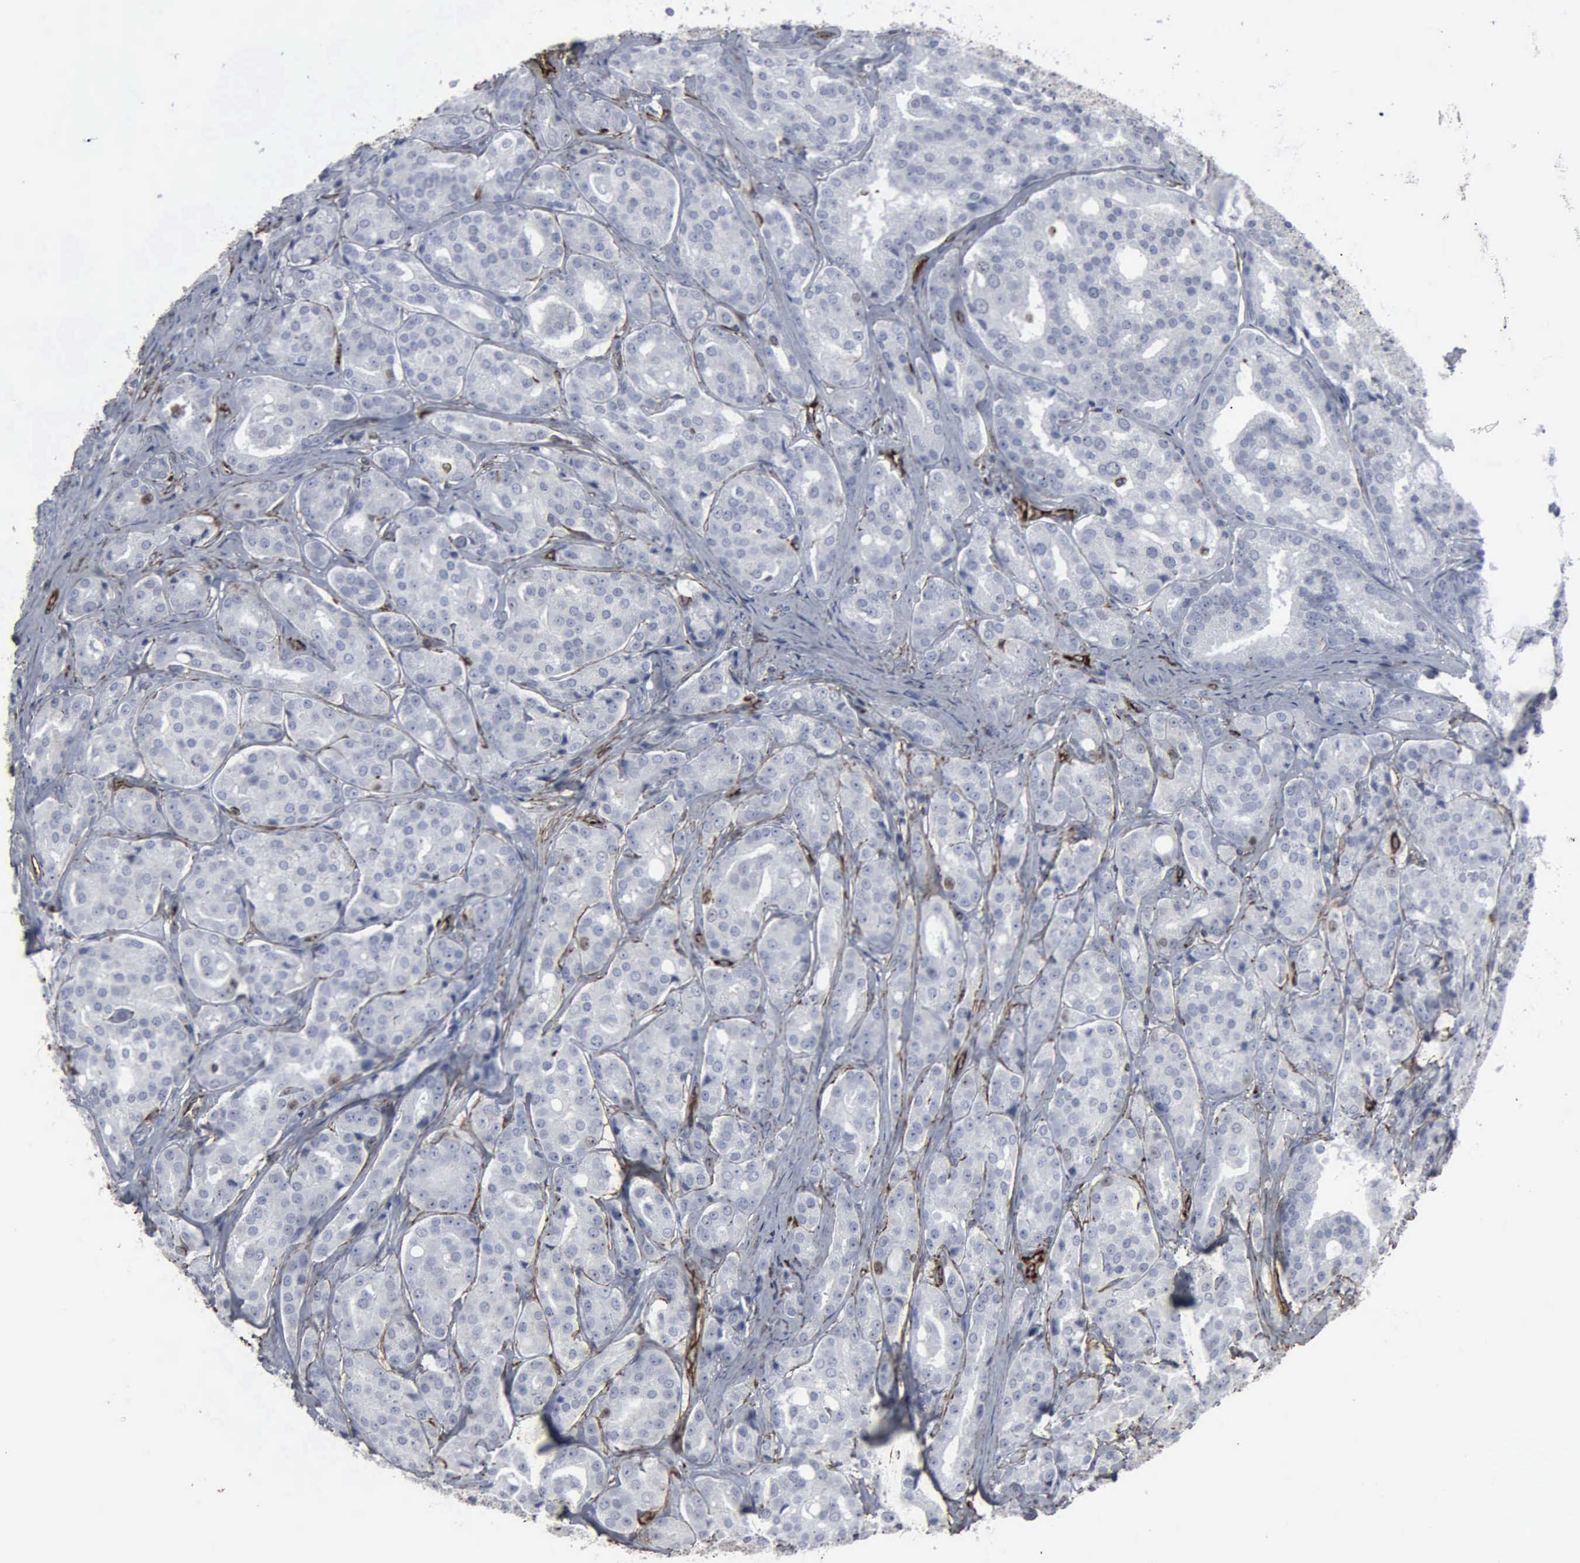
{"staining": {"intensity": "weak", "quantity": "<25%", "location": "nuclear"}, "tissue": "prostate cancer", "cell_type": "Tumor cells", "image_type": "cancer", "snomed": [{"axis": "morphology", "description": "Adenocarcinoma, High grade"}, {"axis": "topography", "description": "Prostate"}], "caption": "DAB immunohistochemical staining of human prostate adenocarcinoma (high-grade) exhibits no significant expression in tumor cells. (DAB immunohistochemistry with hematoxylin counter stain).", "gene": "CCNE1", "patient": {"sex": "male", "age": 64}}